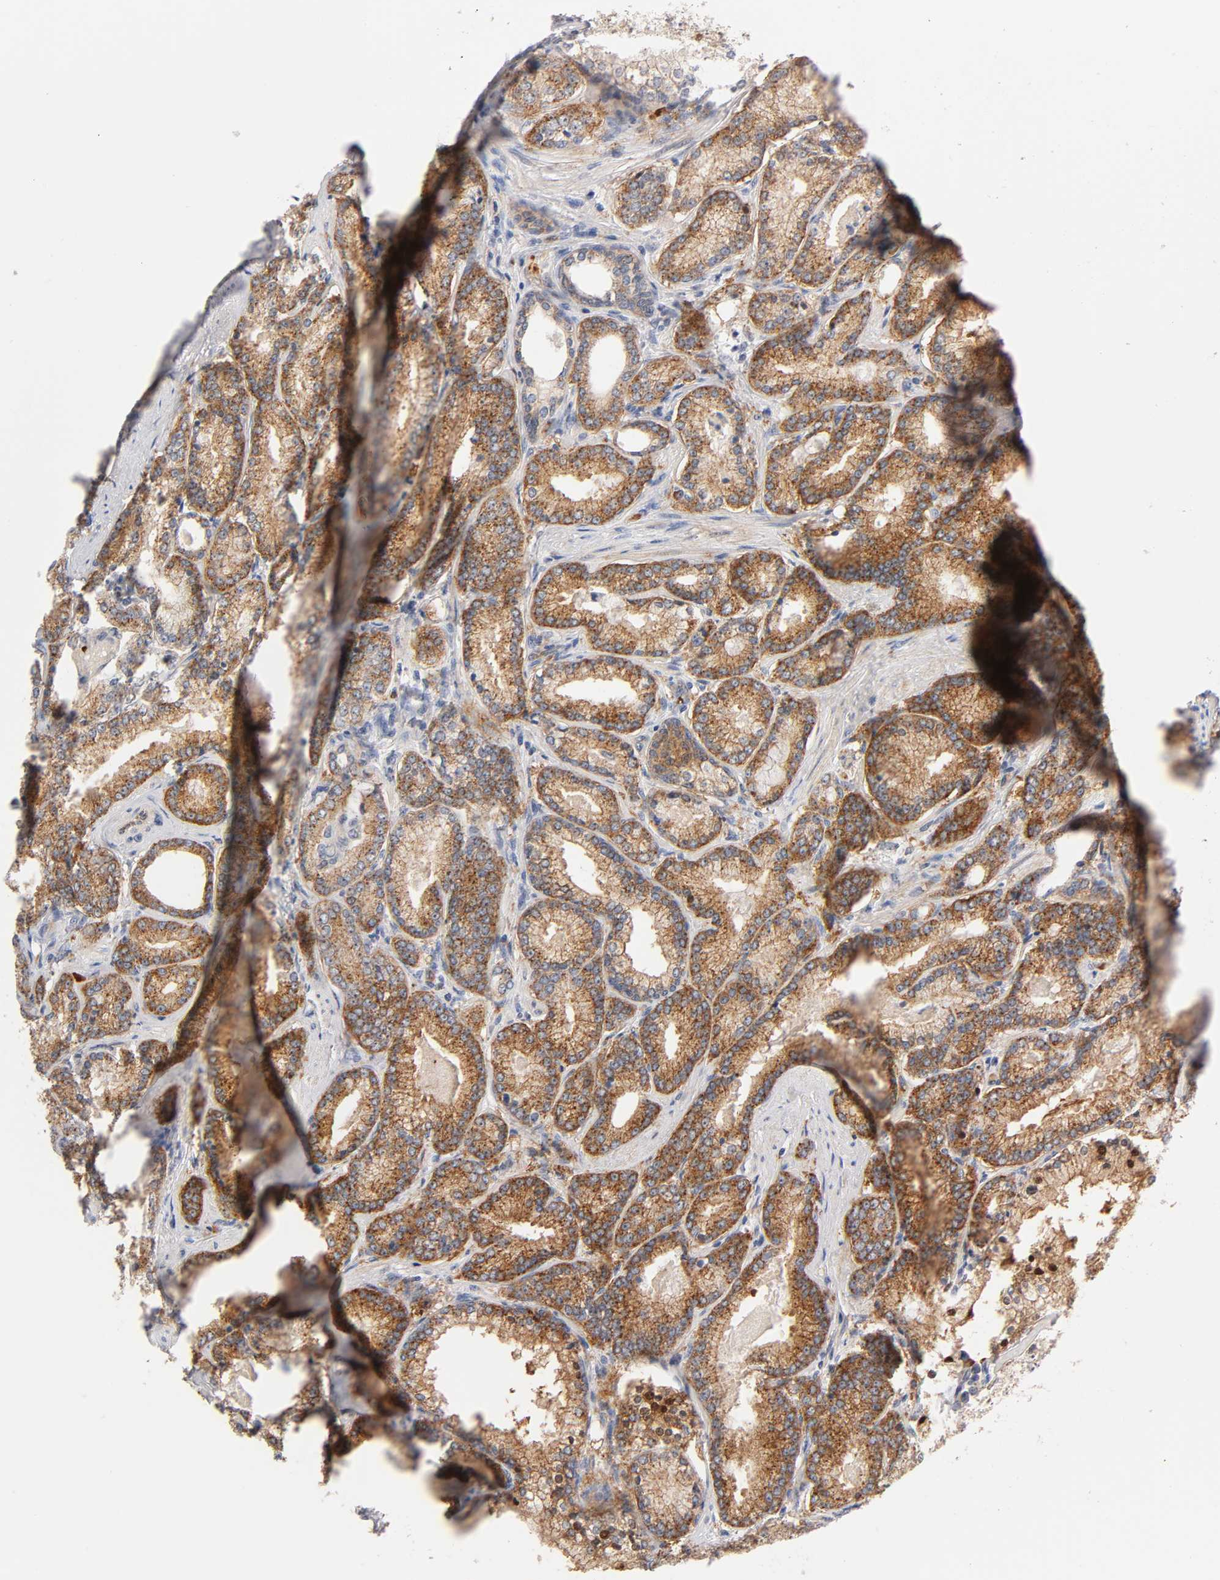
{"staining": {"intensity": "moderate", "quantity": ">75%", "location": "cytoplasmic/membranous"}, "tissue": "prostate cancer", "cell_type": "Tumor cells", "image_type": "cancer", "snomed": [{"axis": "morphology", "description": "Adenocarcinoma, Low grade"}, {"axis": "topography", "description": "Prostate"}], "caption": "Low-grade adenocarcinoma (prostate) tissue reveals moderate cytoplasmic/membranous positivity in approximately >75% of tumor cells, visualized by immunohistochemistry.", "gene": "CD2AP", "patient": {"sex": "male", "age": 71}}